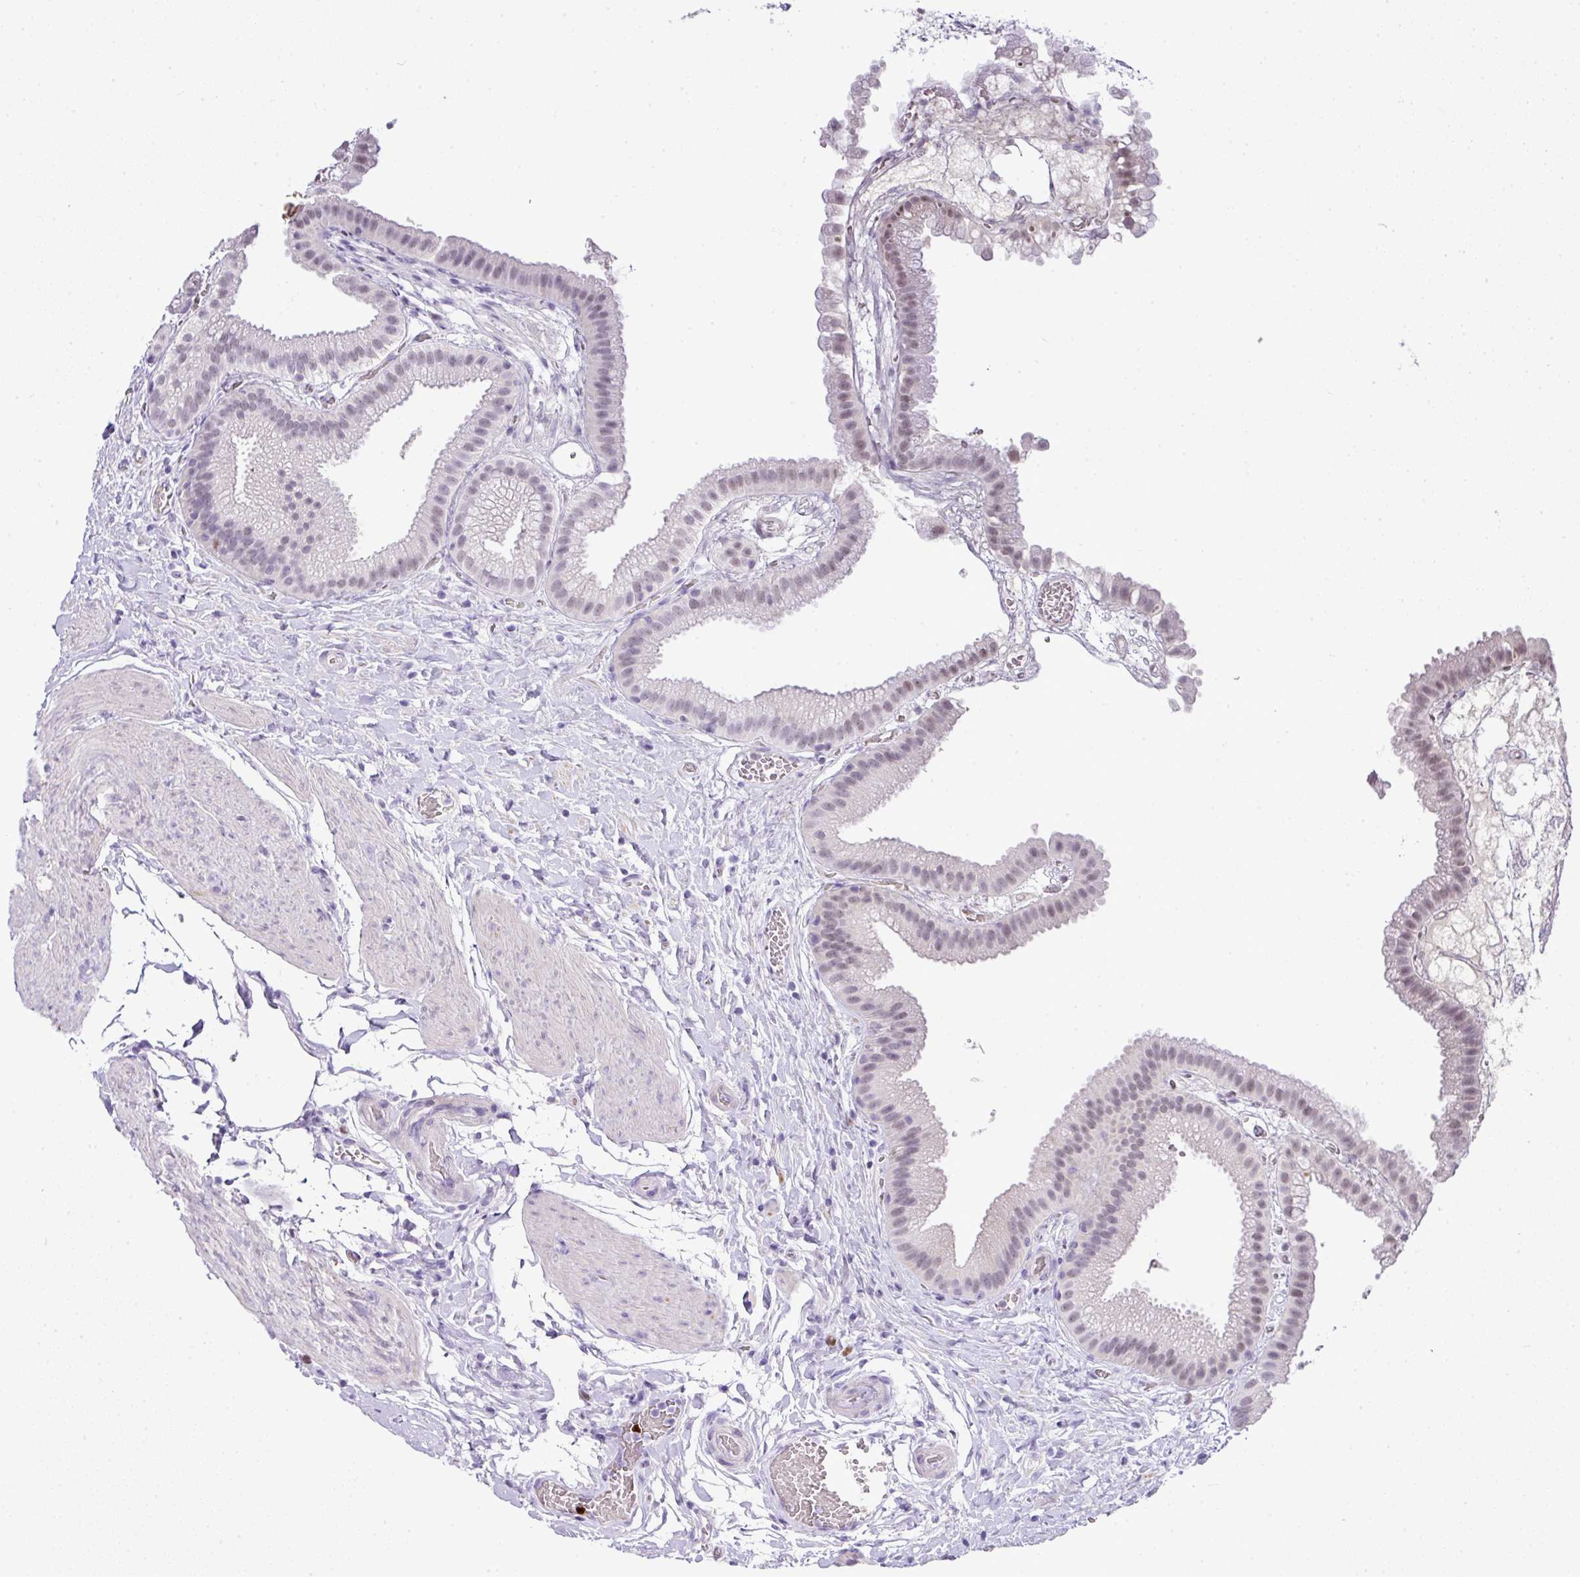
{"staining": {"intensity": "weak", "quantity": "<25%", "location": "nuclear"}, "tissue": "gallbladder", "cell_type": "Glandular cells", "image_type": "normal", "snomed": [{"axis": "morphology", "description": "Normal tissue, NOS"}, {"axis": "topography", "description": "Gallbladder"}], "caption": "An immunohistochemistry (IHC) image of normal gallbladder is shown. There is no staining in glandular cells of gallbladder.", "gene": "BCL11A", "patient": {"sex": "female", "age": 63}}